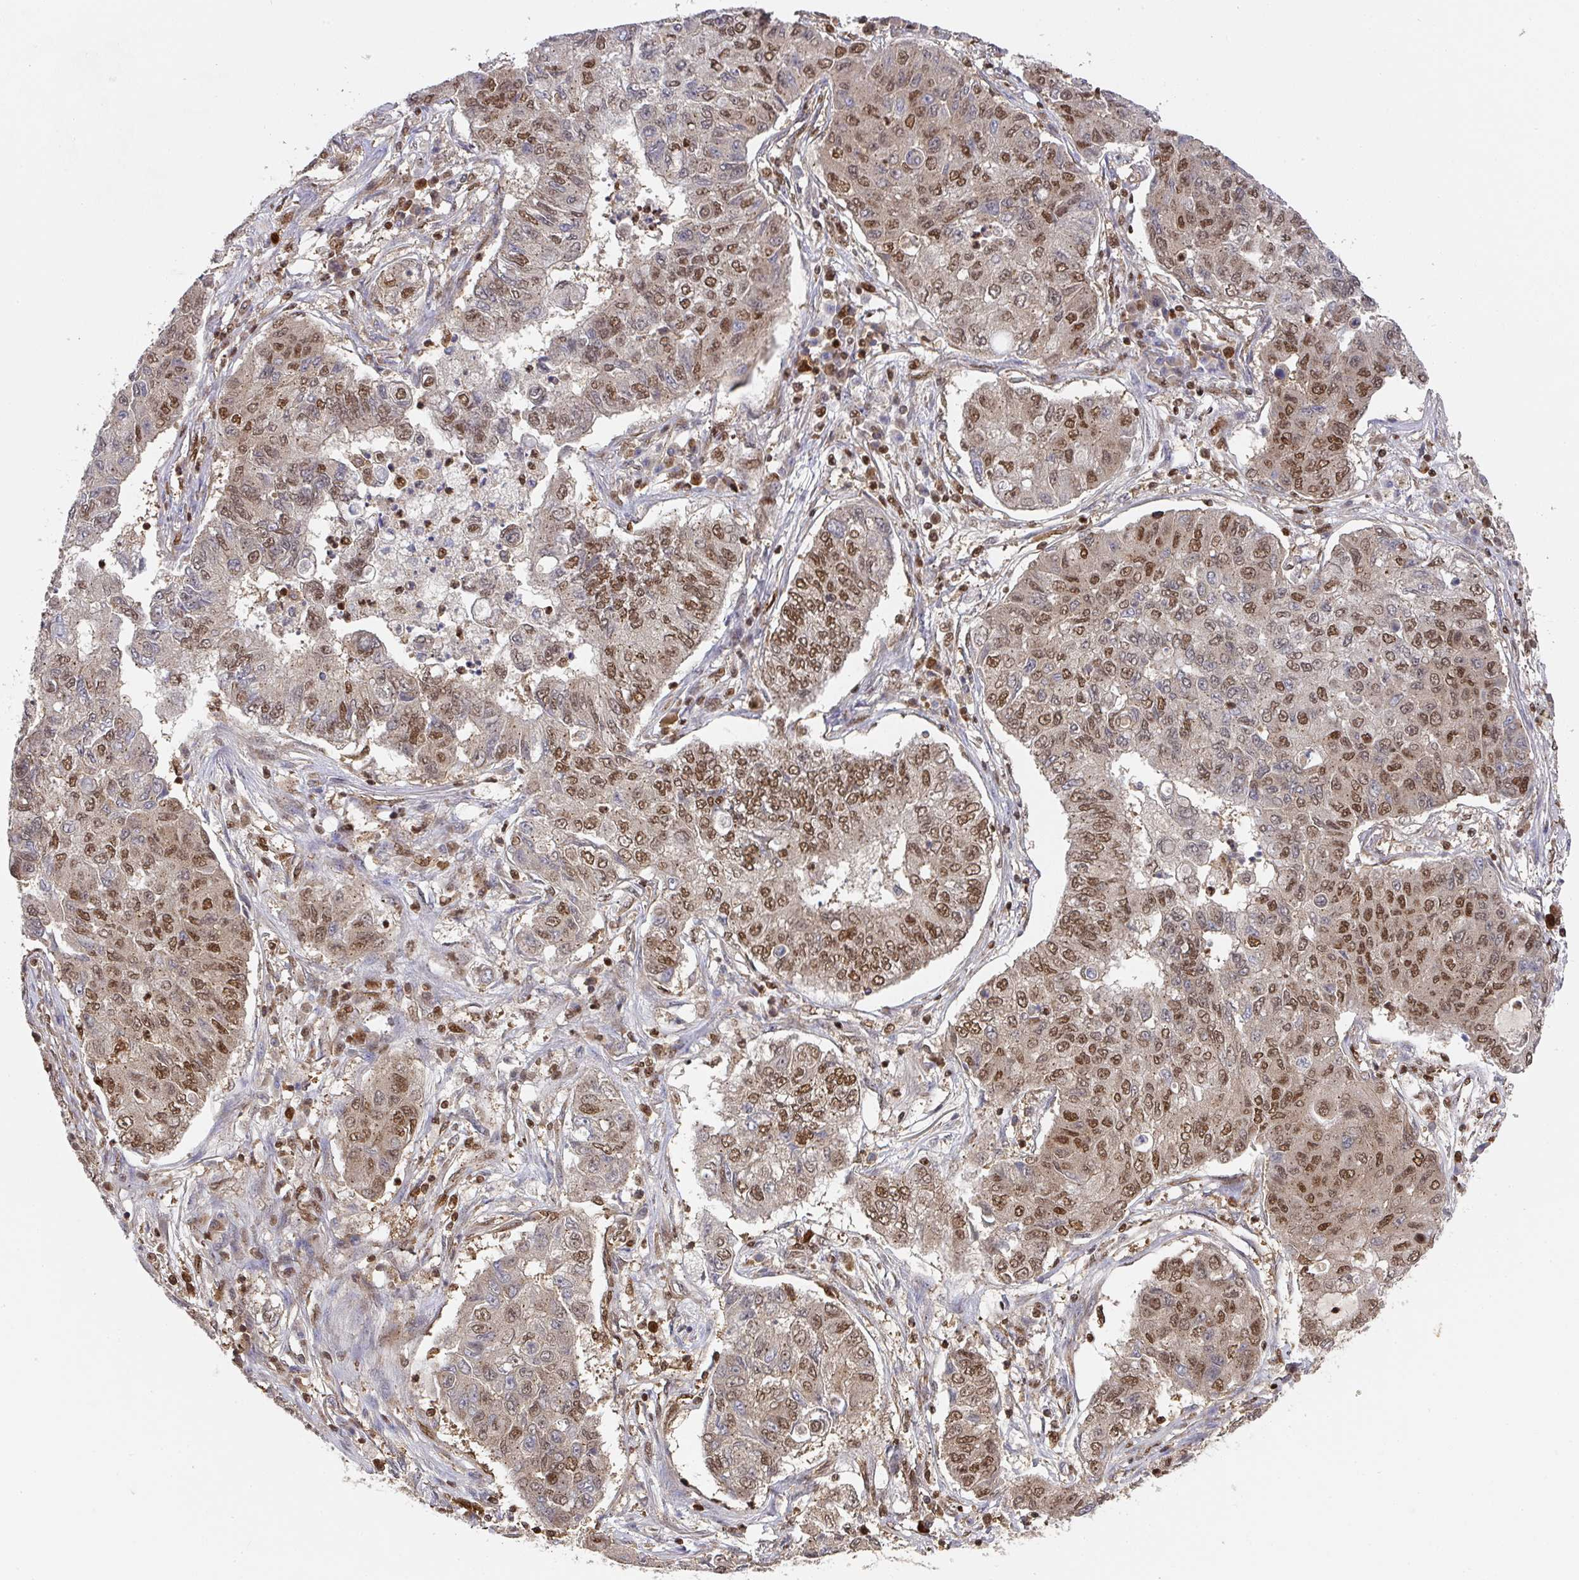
{"staining": {"intensity": "moderate", "quantity": "25%-75%", "location": "nuclear"}, "tissue": "lung cancer", "cell_type": "Tumor cells", "image_type": "cancer", "snomed": [{"axis": "morphology", "description": "Squamous cell carcinoma, NOS"}, {"axis": "topography", "description": "Lung"}], "caption": "Moderate nuclear positivity for a protein is appreciated in approximately 25%-75% of tumor cells of lung squamous cell carcinoma using immunohistochemistry (IHC).", "gene": "DIDO1", "patient": {"sex": "male", "age": 74}}